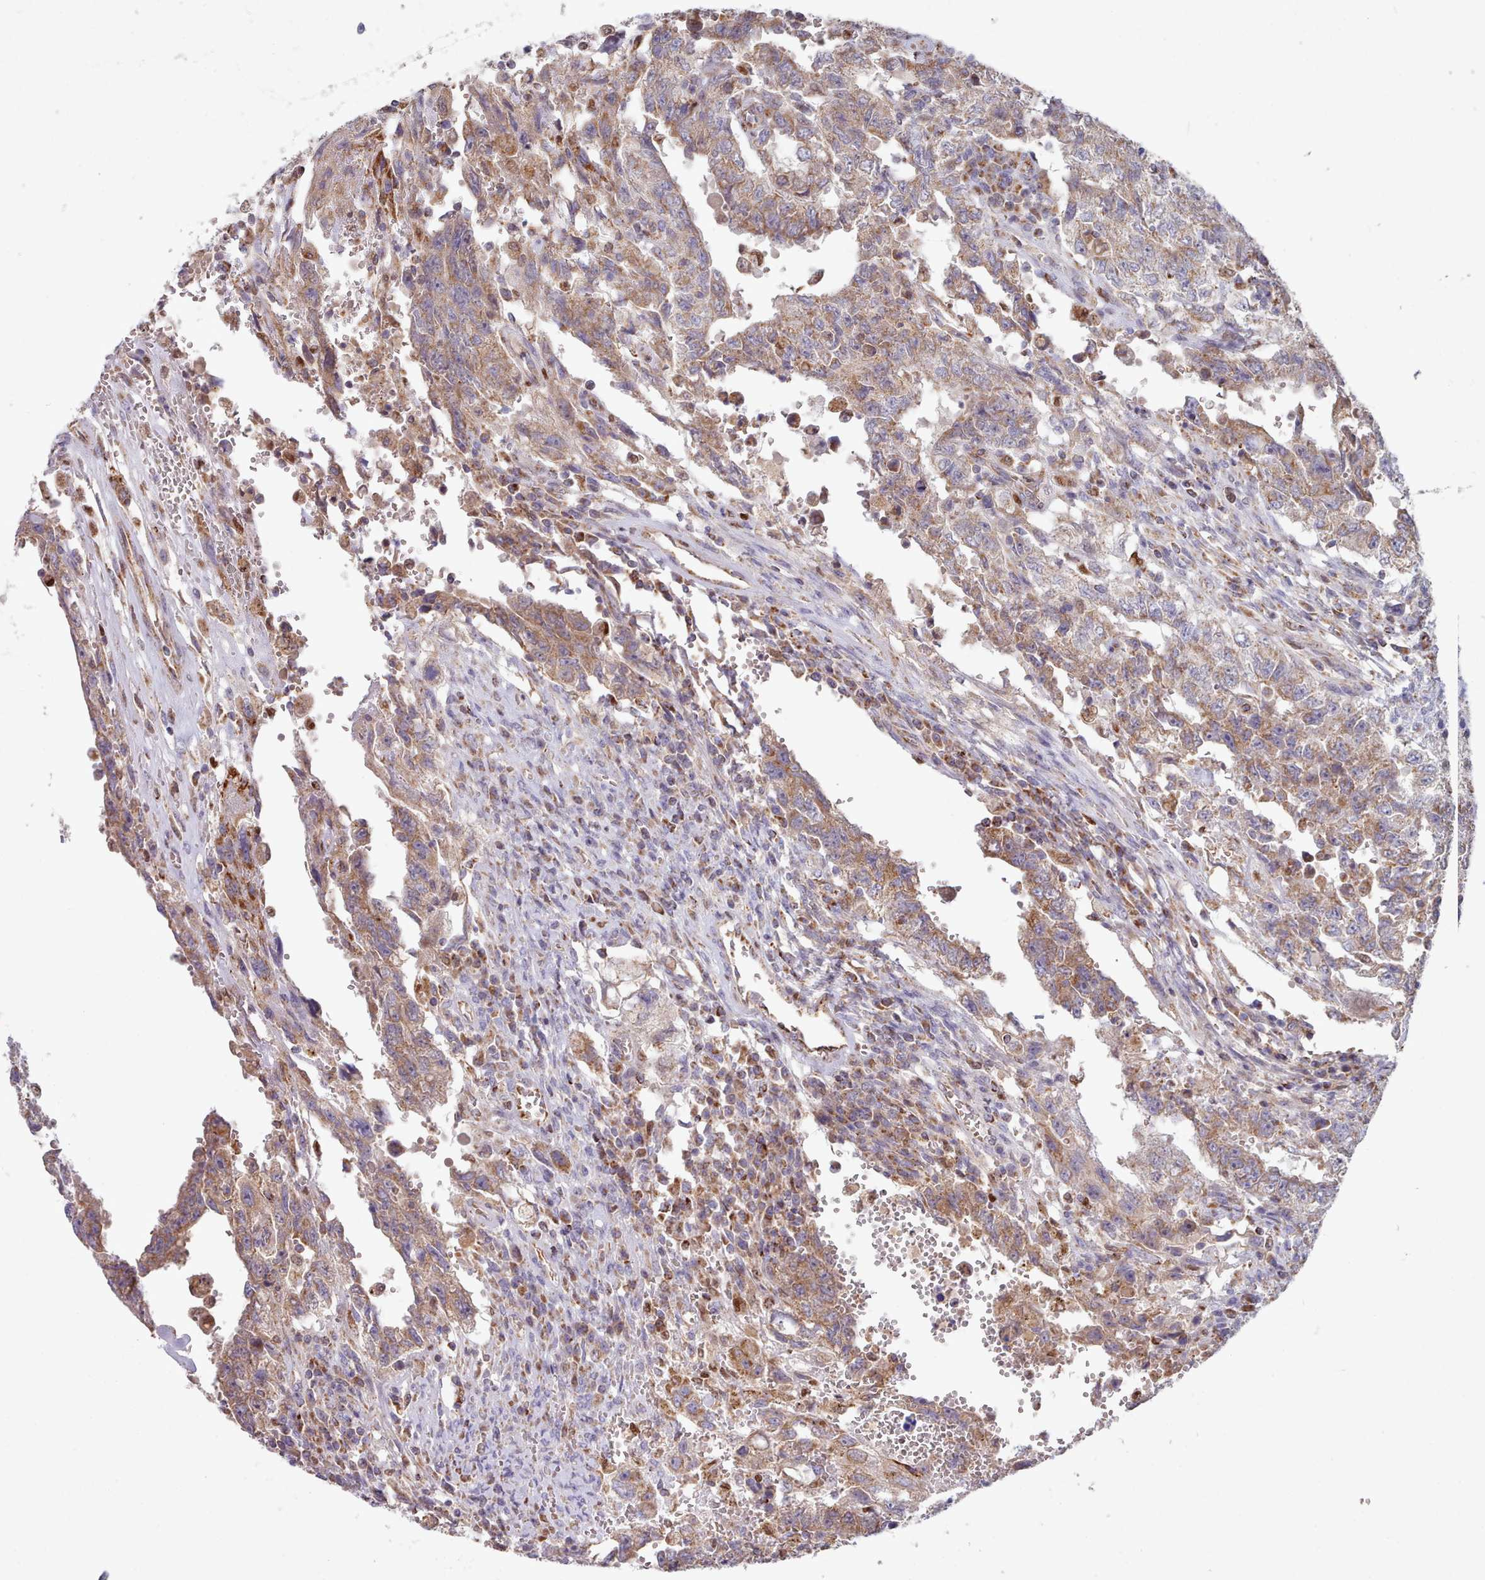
{"staining": {"intensity": "moderate", "quantity": ">75%", "location": "cytoplasmic/membranous"}, "tissue": "testis cancer", "cell_type": "Tumor cells", "image_type": "cancer", "snomed": [{"axis": "morphology", "description": "Carcinoma, Embryonal, NOS"}, {"axis": "topography", "description": "Testis"}], "caption": "The immunohistochemical stain labels moderate cytoplasmic/membranous positivity in tumor cells of testis embryonal carcinoma tissue. (Brightfield microscopy of DAB IHC at high magnification).", "gene": "HSDL2", "patient": {"sex": "male", "age": 26}}